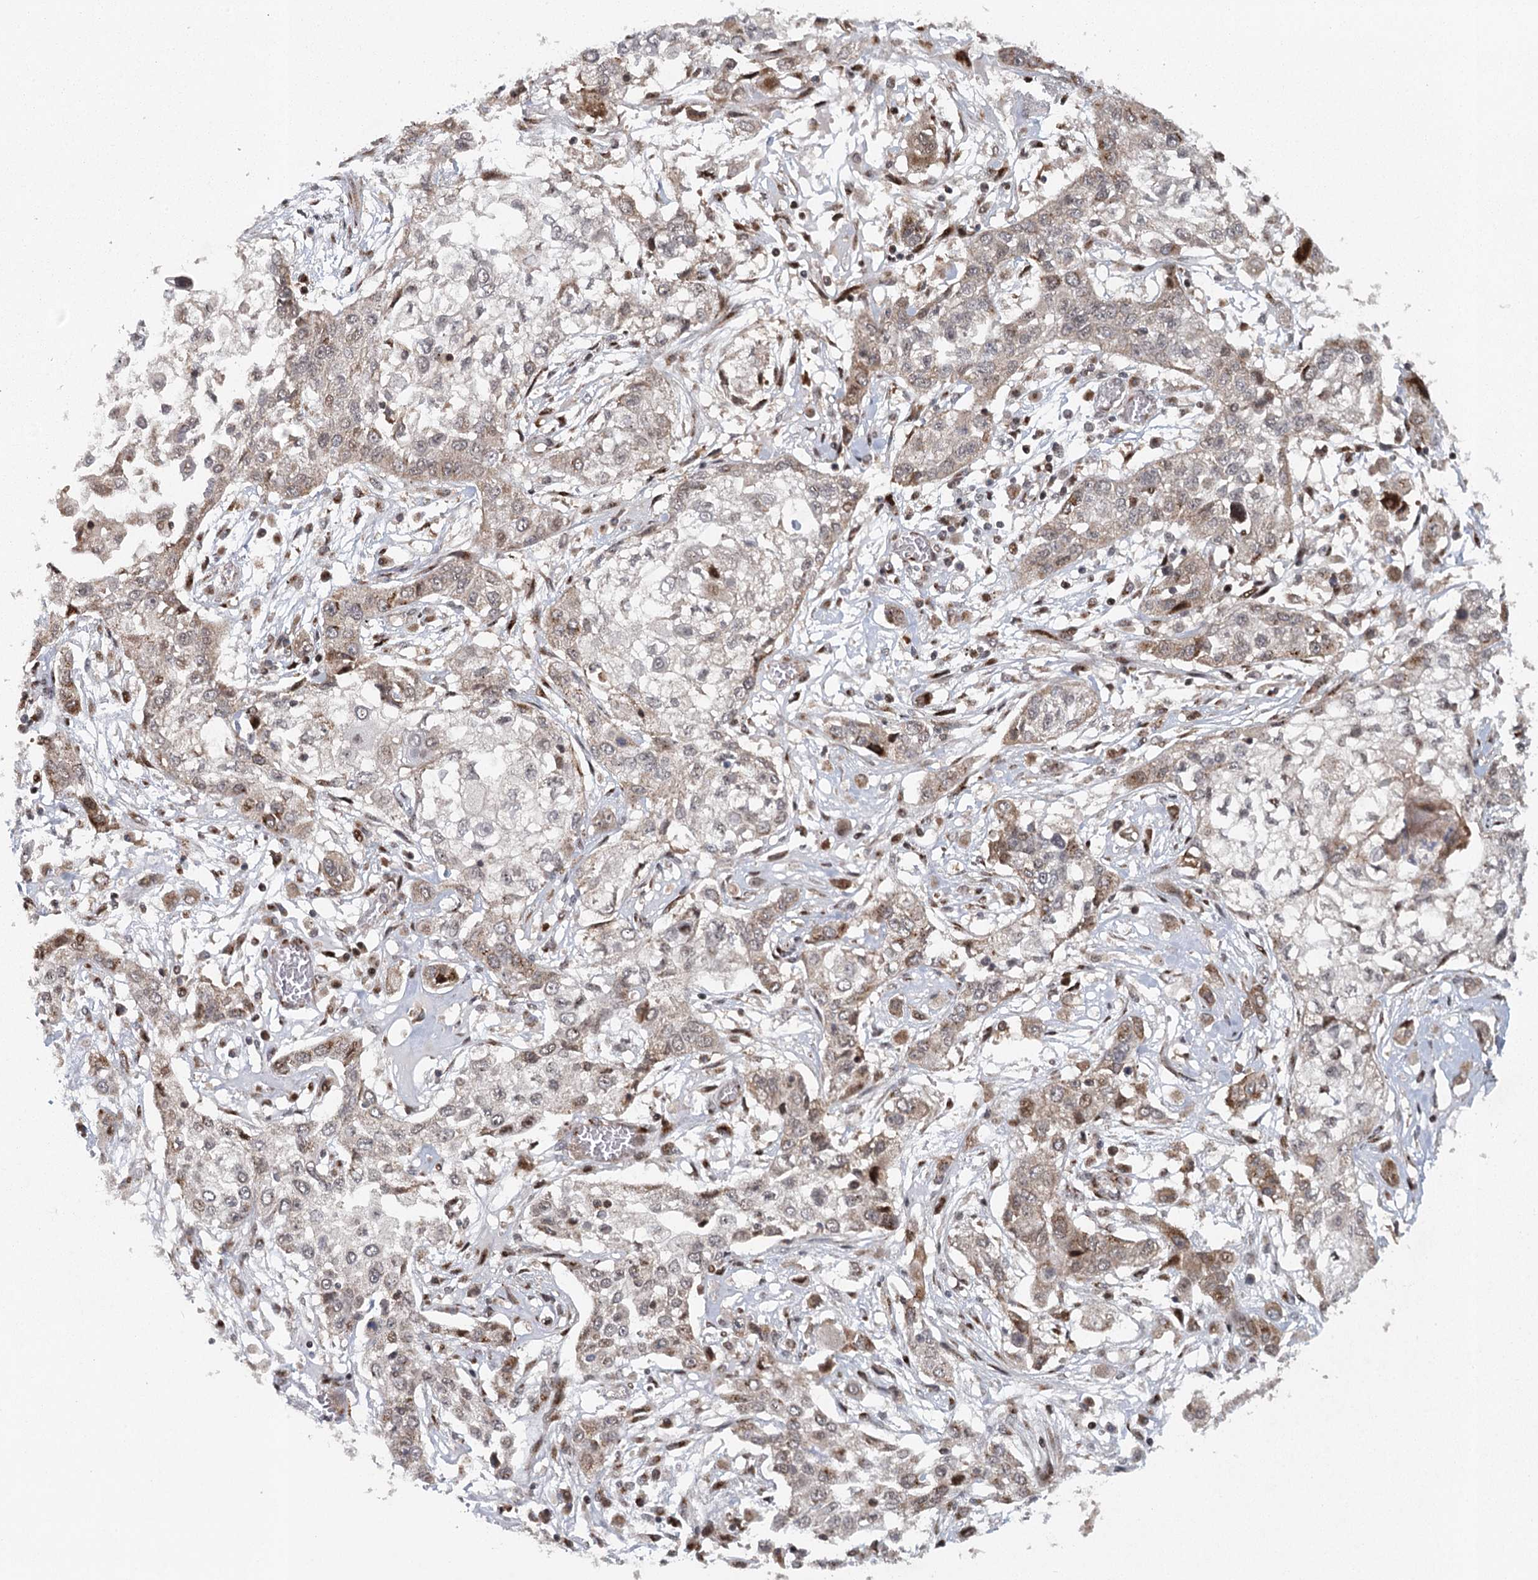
{"staining": {"intensity": "weak", "quantity": "25%-75%", "location": "cytoplasmic/membranous"}, "tissue": "lung cancer", "cell_type": "Tumor cells", "image_type": "cancer", "snomed": [{"axis": "morphology", "description": "Squamous cell carcinoma, NOS"}, {"axis": "topography", "description": "Lung"}], "caption": "An image of human squamous cell carcinoma (lung) stained for a protein reveals weak cytoplasmic/membranous brown staining in tumor cells.", "gene": "IFT46", "patient": {"sex": "male", "age": 71}}